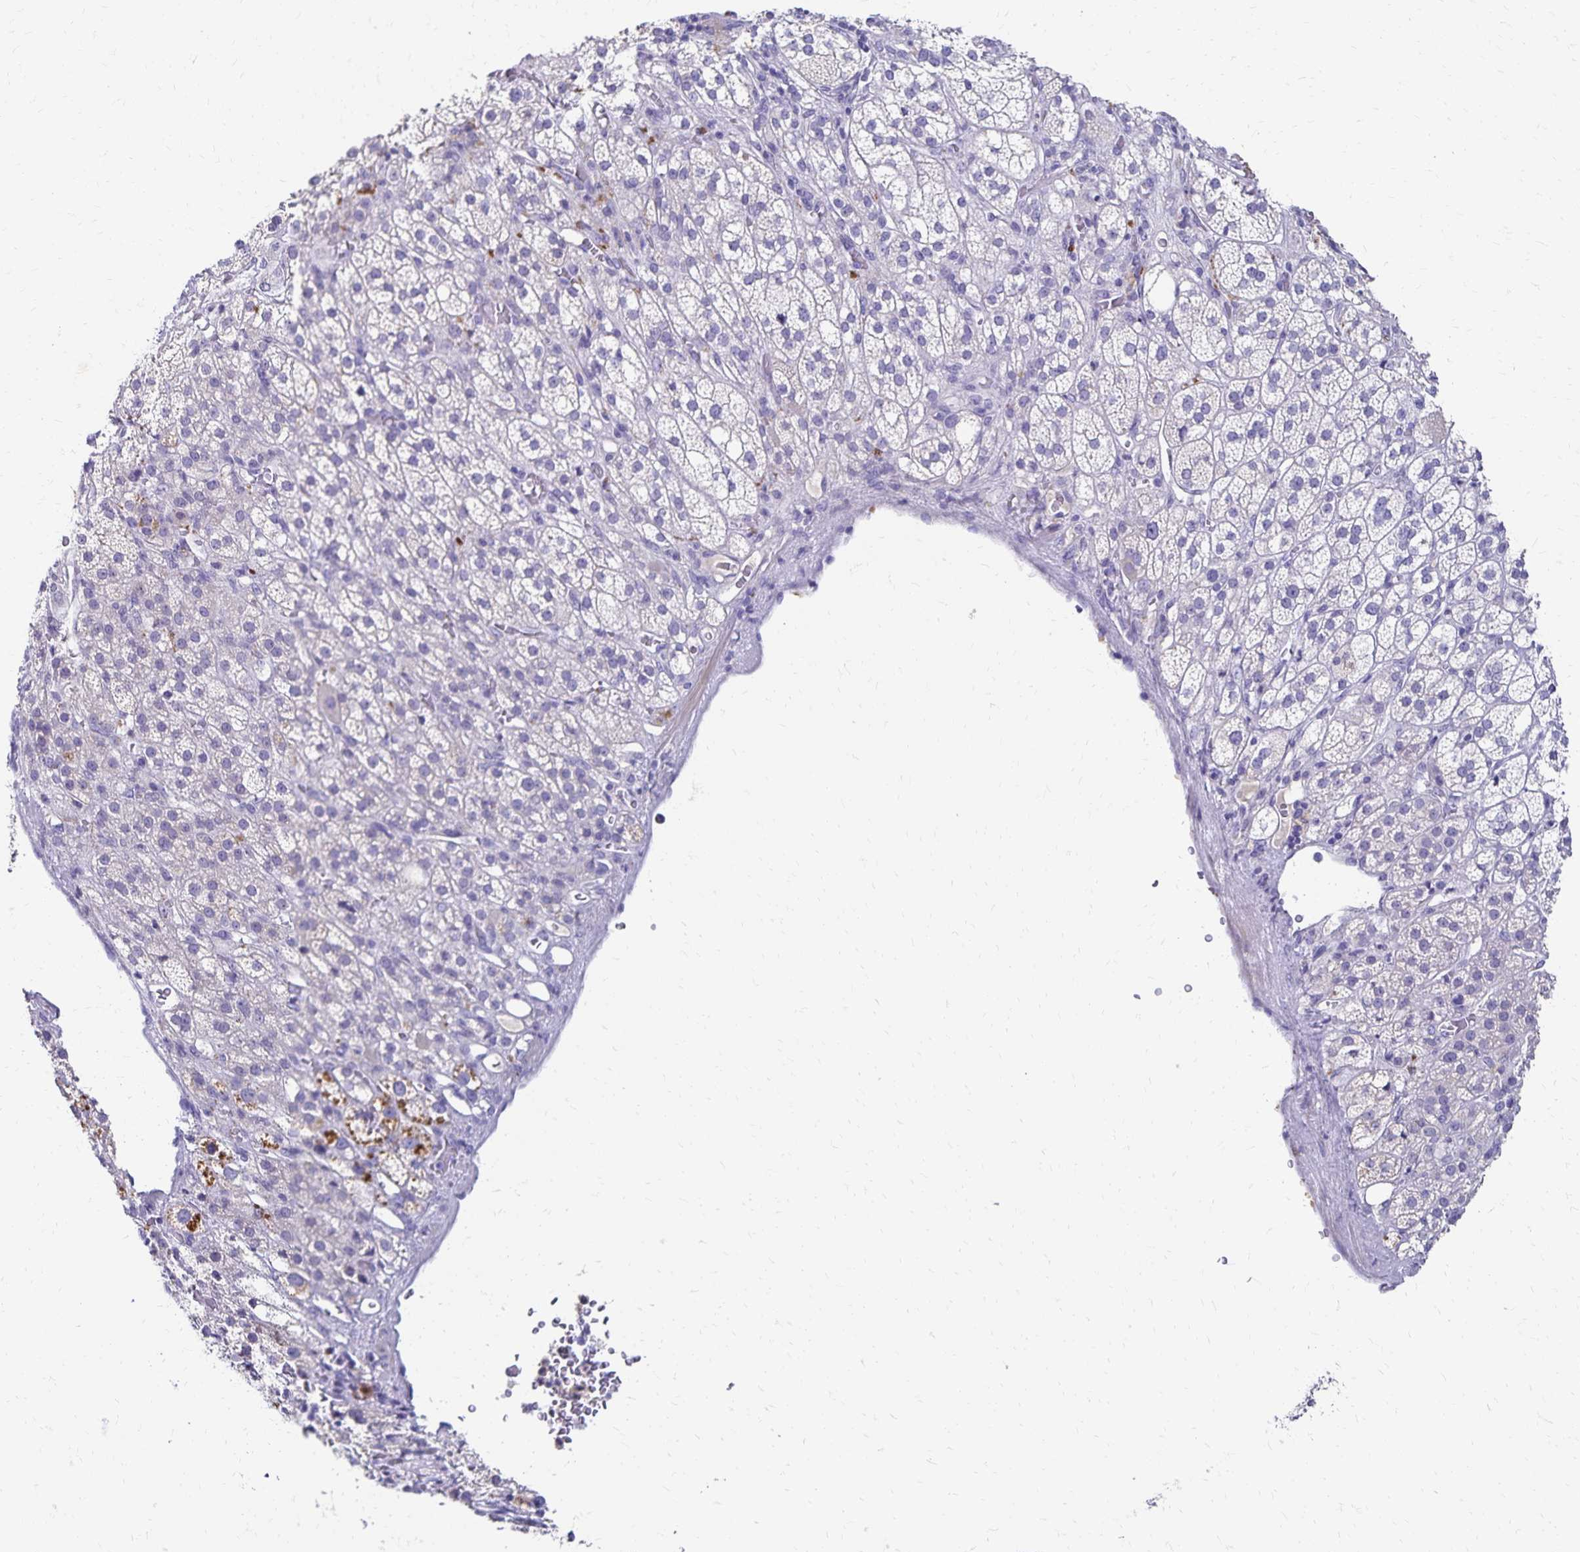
{"staining": {"intensity": "strong", "quantity": "<25%", "location": "cytoplasmic/membranous"}, "tissue": "adrenal gland", "cell_type": "Glandular cells", "image_type": "normal", "snomed": [{"axis": "morphology", "description": "Normal tissue, NOS"}, {"axis": "topography", "description": "Adrenal gland"}], "caption": "Immunohistochemistry of normal adrenal gland displays medium levels of strong cytoplasmic/membranous expression in approximately <25% of glandular cells.", "gene": "PAX5", "patient": {"sex": "female", "age": 60}}